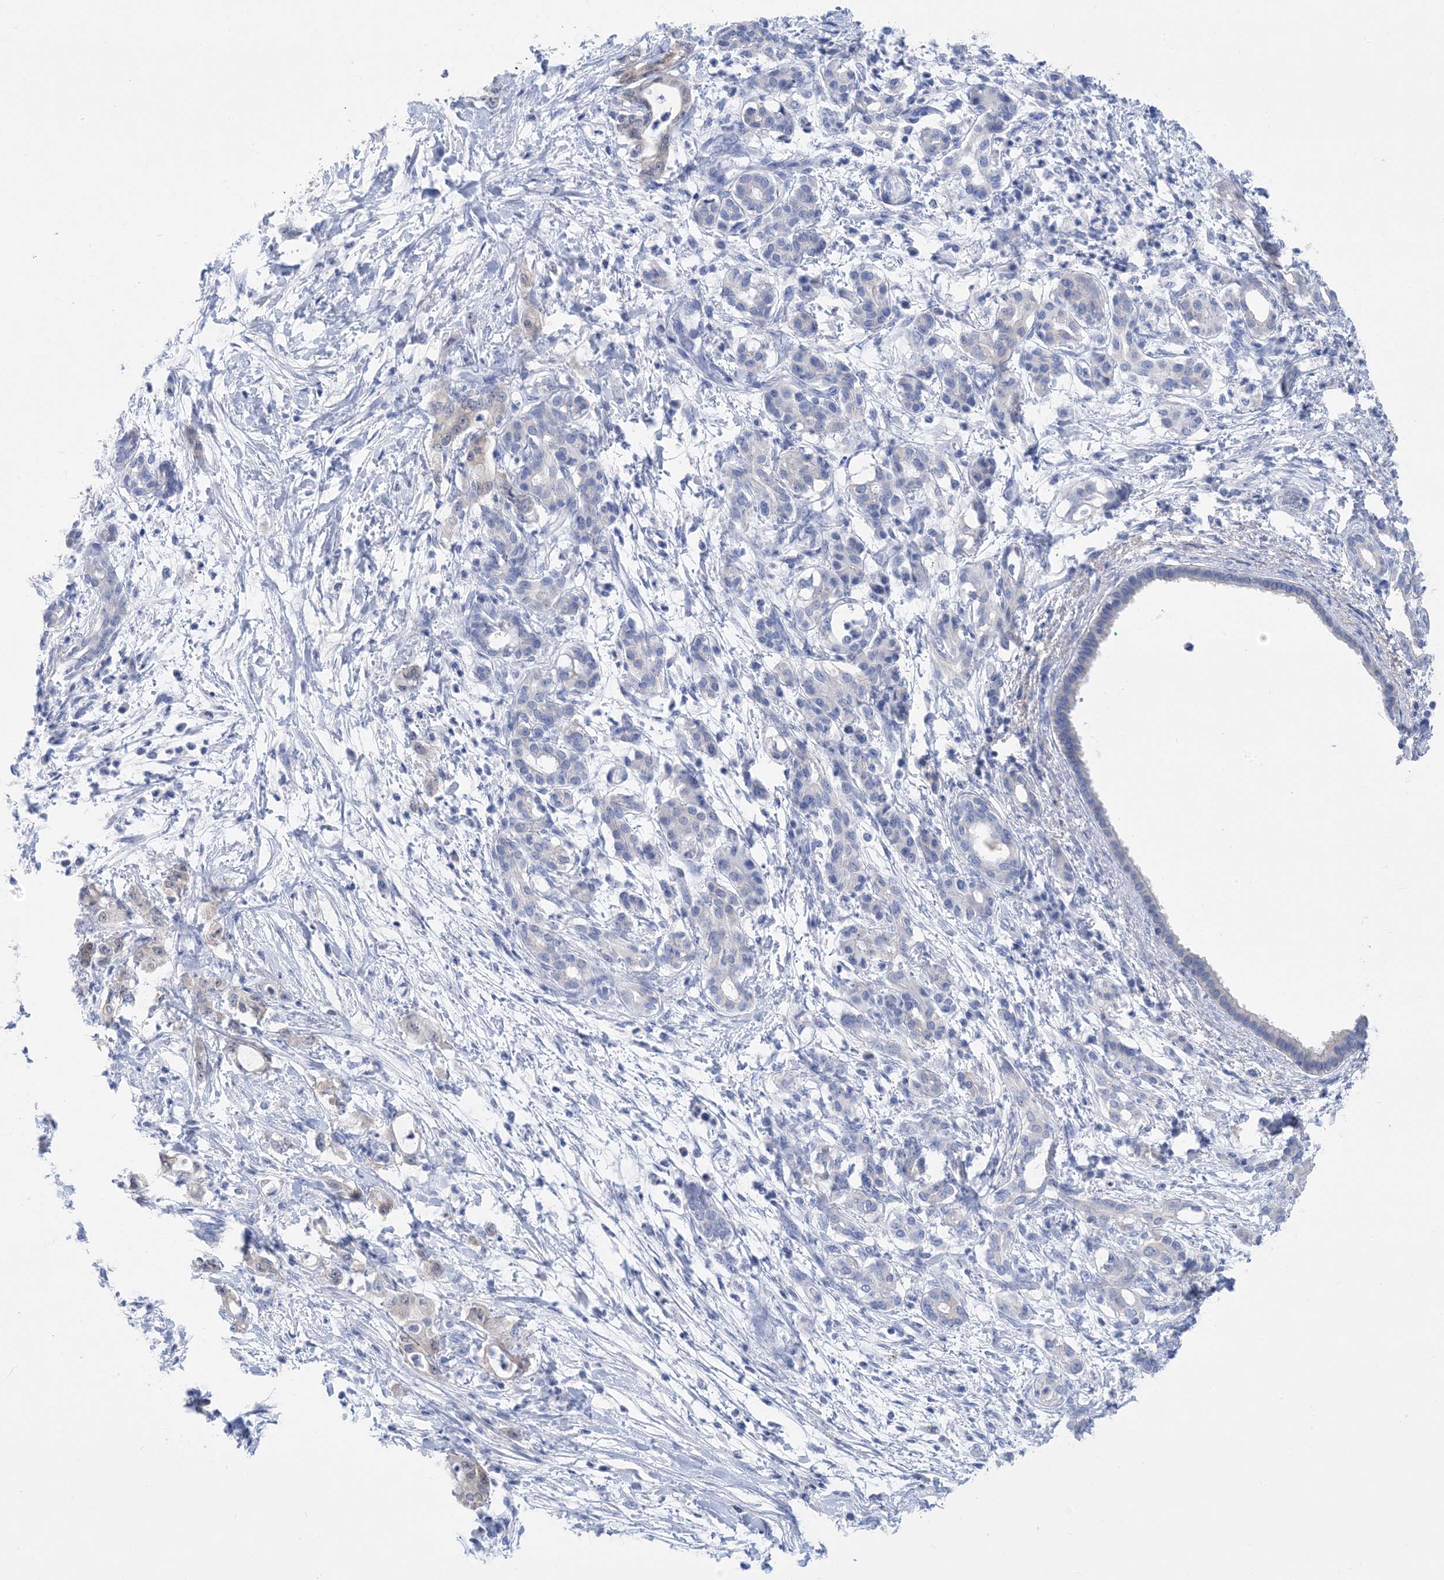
{"staining": {"intensity": "negative", "quantity": "none", "location": "none"}, "tissue": "pancreatic cancer", "cell_type": "Tumor cells", "image_type": "cancer", "snomed": [{"axis": "morphology", "description": "Adenocarcinoma, NOS"}, {"axis": "topography", "description": "Pancreas"}], "caption": "Immunohistochemistry image of human pancreatic adenocarcinoma stained for a protein (brown), which demonstrates no staining in tumor cells. The staining was performed using DAB (3,3'-diaminobenzidine) to visualize the protein expression in brown, while the nuclei were stained in blue with hematoxylin (Magnification: 20x).", "gene": "SH3YL1", "patient": {"sex": "female", "age": 55}}